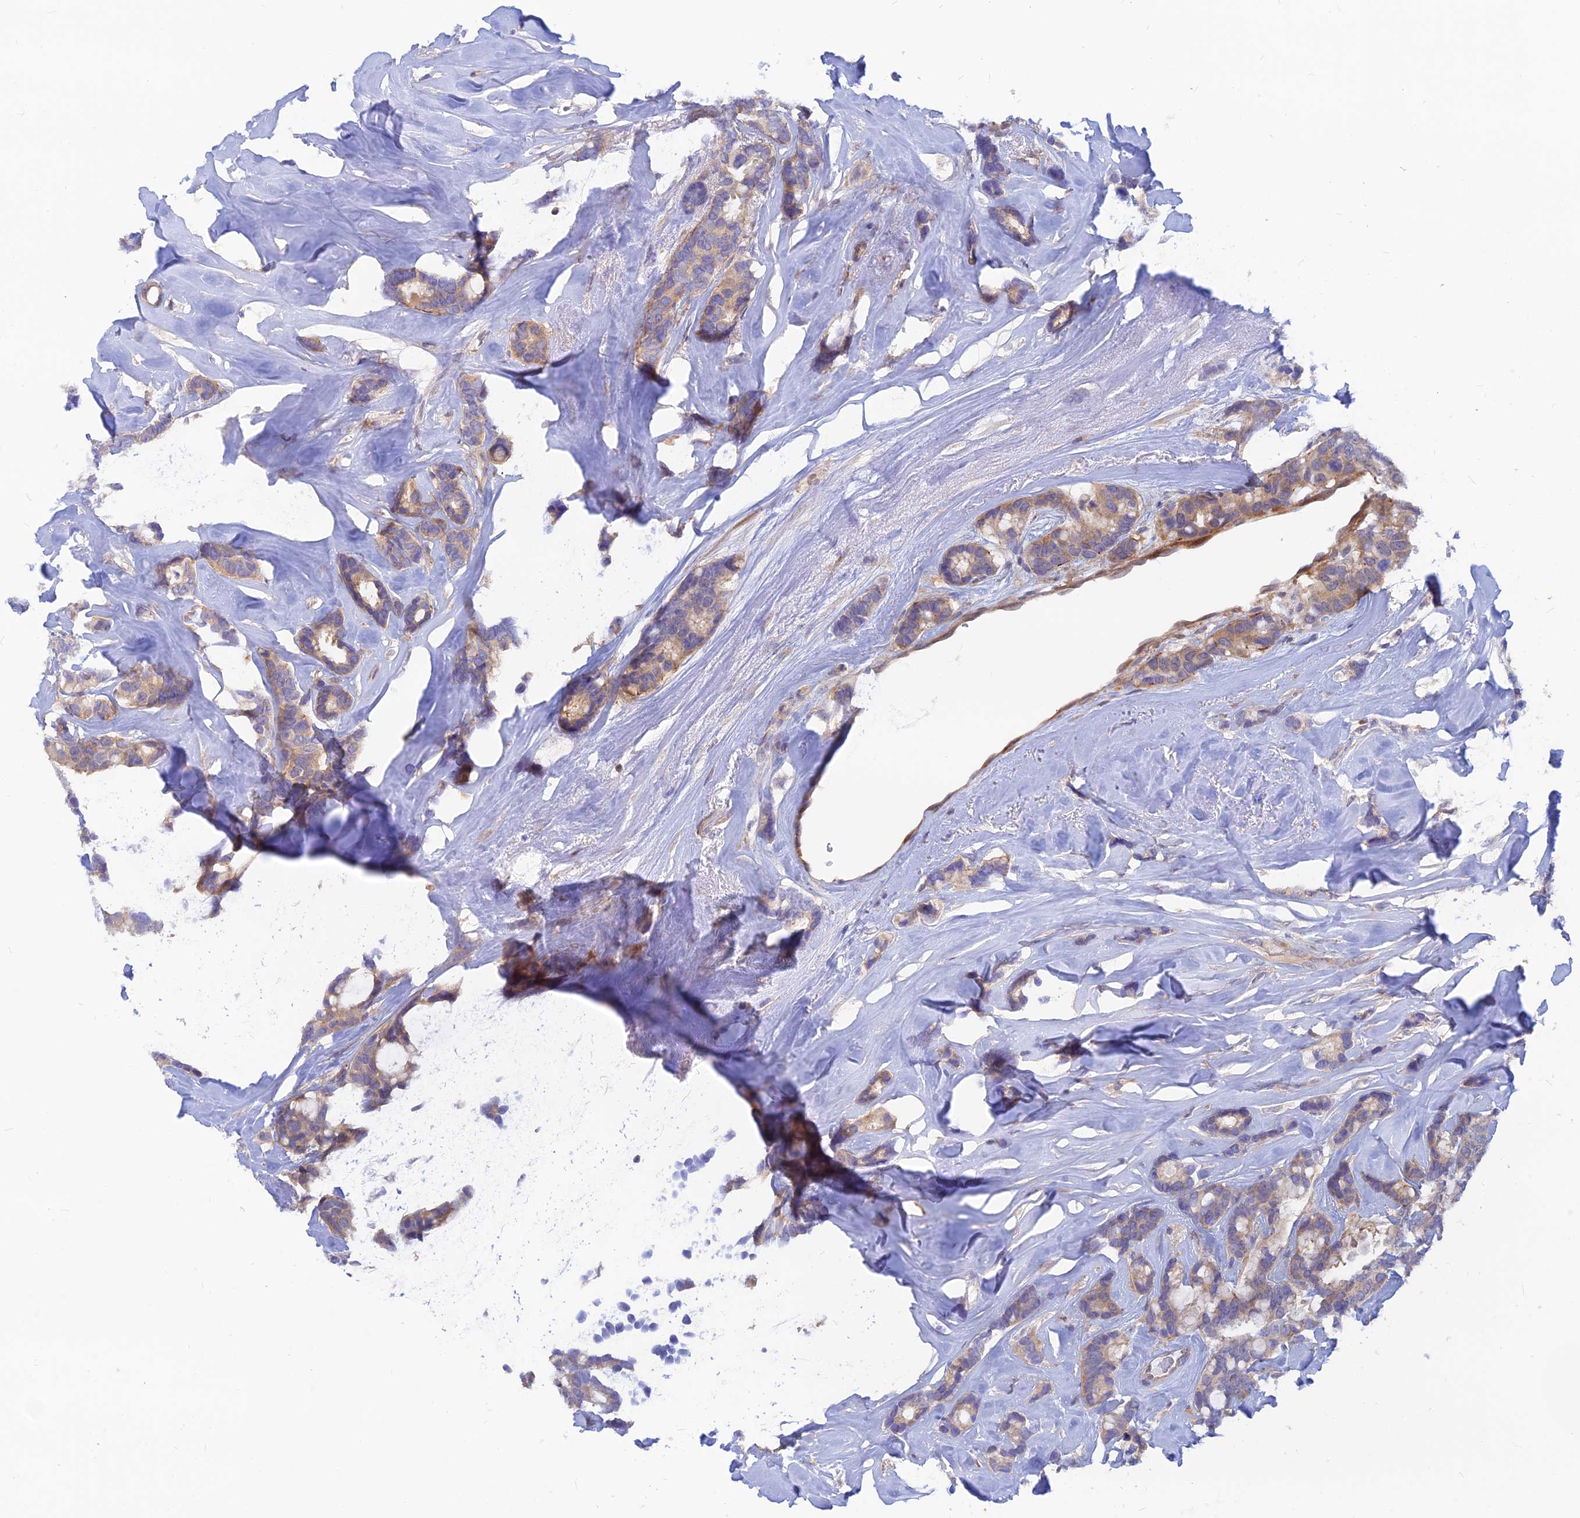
{"staining": {"intensity": "weak", "quantity": "<25%", "location": "cytoplasmic/membranous"}, "tissue": "breast cancer", "cell_type": "Tumor cells", "image_type": "cancer", "snomed": [{"axis": "morphology", "description": "Duct carcinoma"}, {"axis": "topography", "description": "Breast"}], "caption": "Immunohistochemical staining of human breast cancer (infiltrating ductal carcinoma) demonstrates no significant expression in tumor cells.", "gene": "DNAJC16", "patient": {"sex": "female", "age": 40}}